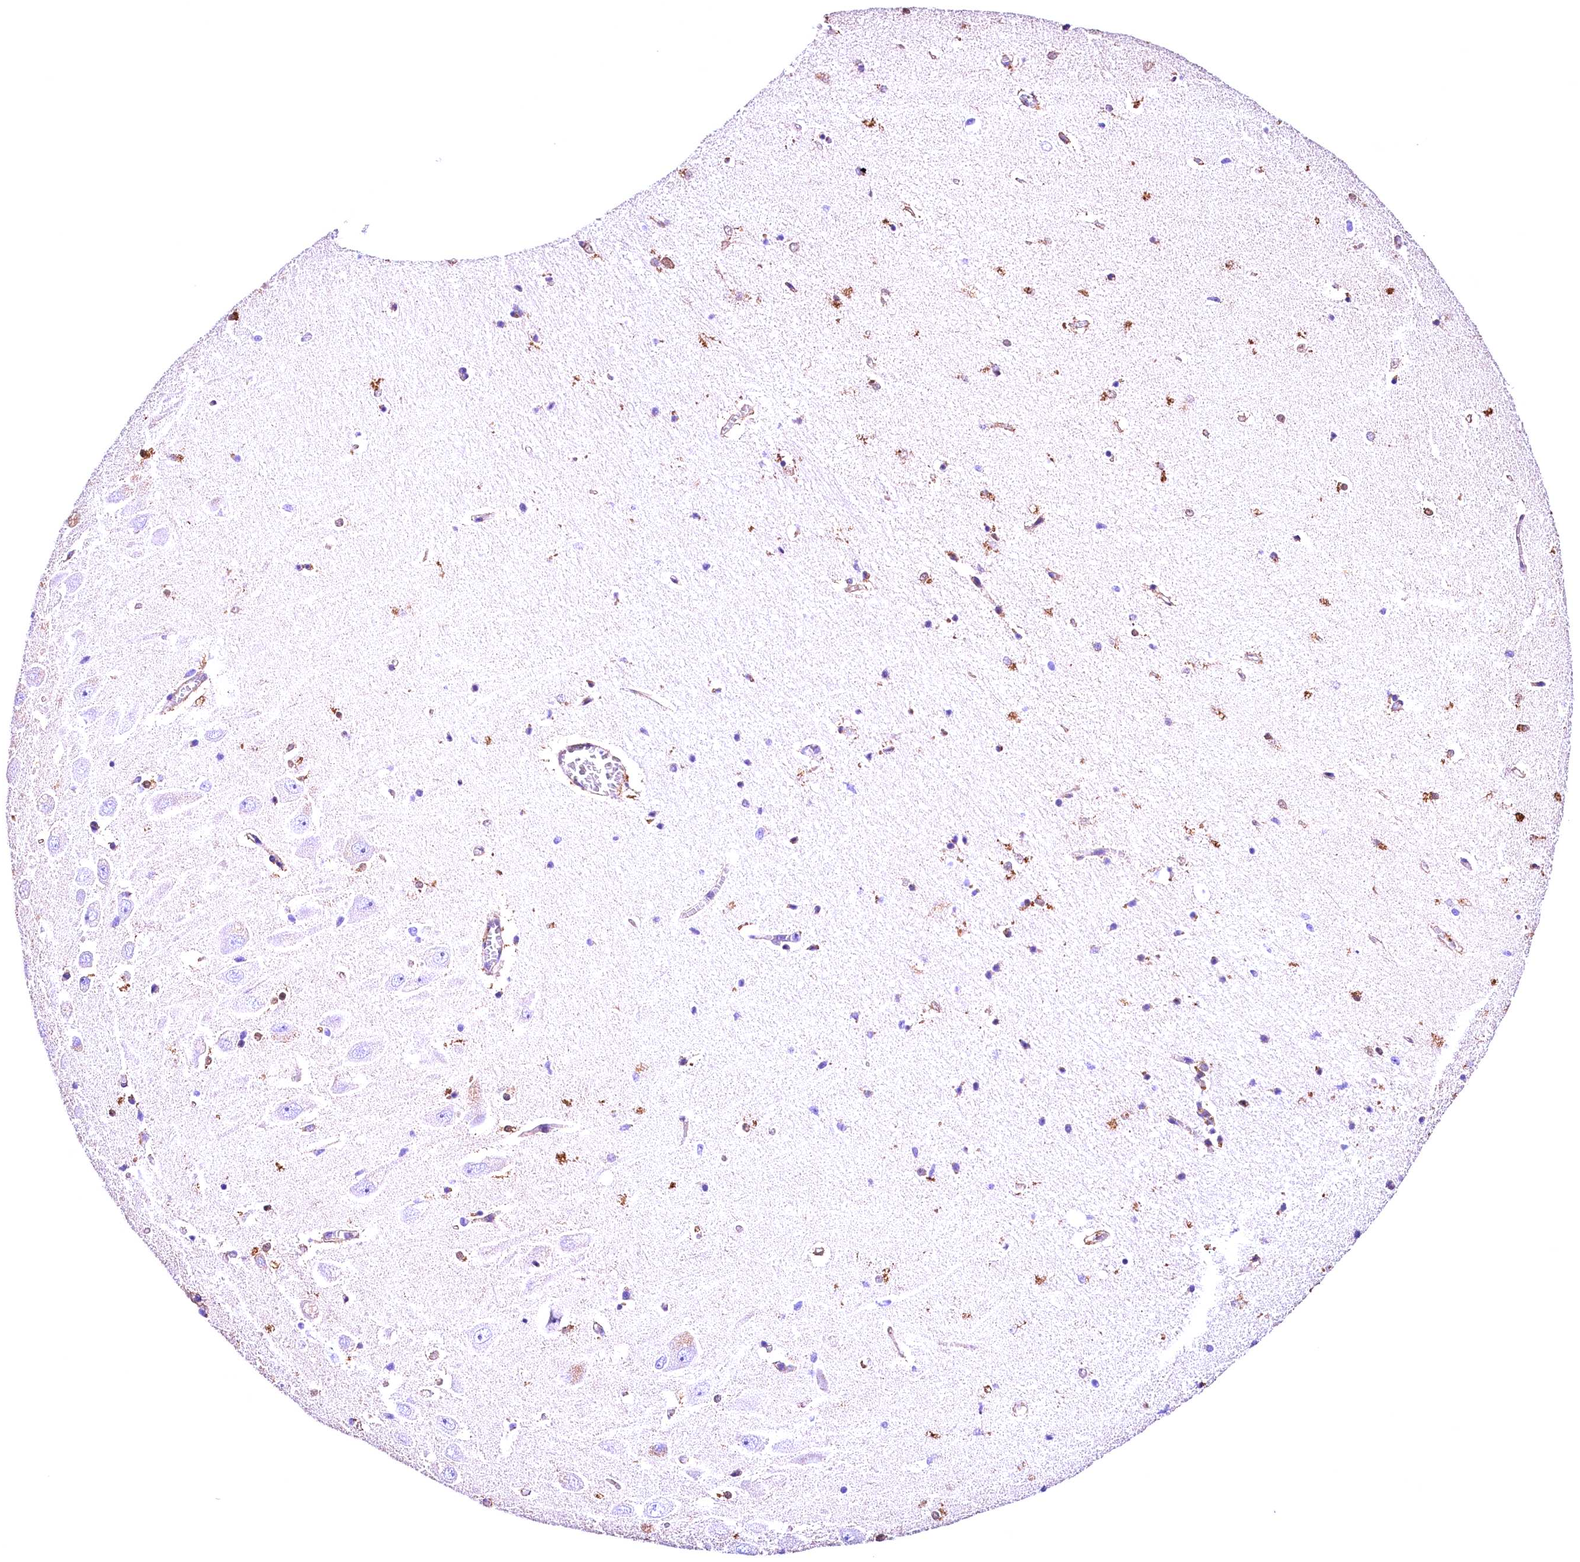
{"staining": {"intensity": "moderate", "quantity": "<25%", "location": "cytoplasmic/membranous"}, "tissue": "hippocampus", "cell_type": "Glial cells", "image_type": "normal", "snomed": [{"axis": "morphology", "description": "Normal tissue, NOS"}, {"axis": "topography", "description": "Hippocampus"}], "caption": "An image showing moderate cytoplasmic/membranous staining in about <25% of glial cells in benign hippocampus, as visualized by brown immunohistochemical staining.", "gene": "ACAA2", "patient": {"sex": "female", "age": 64}}